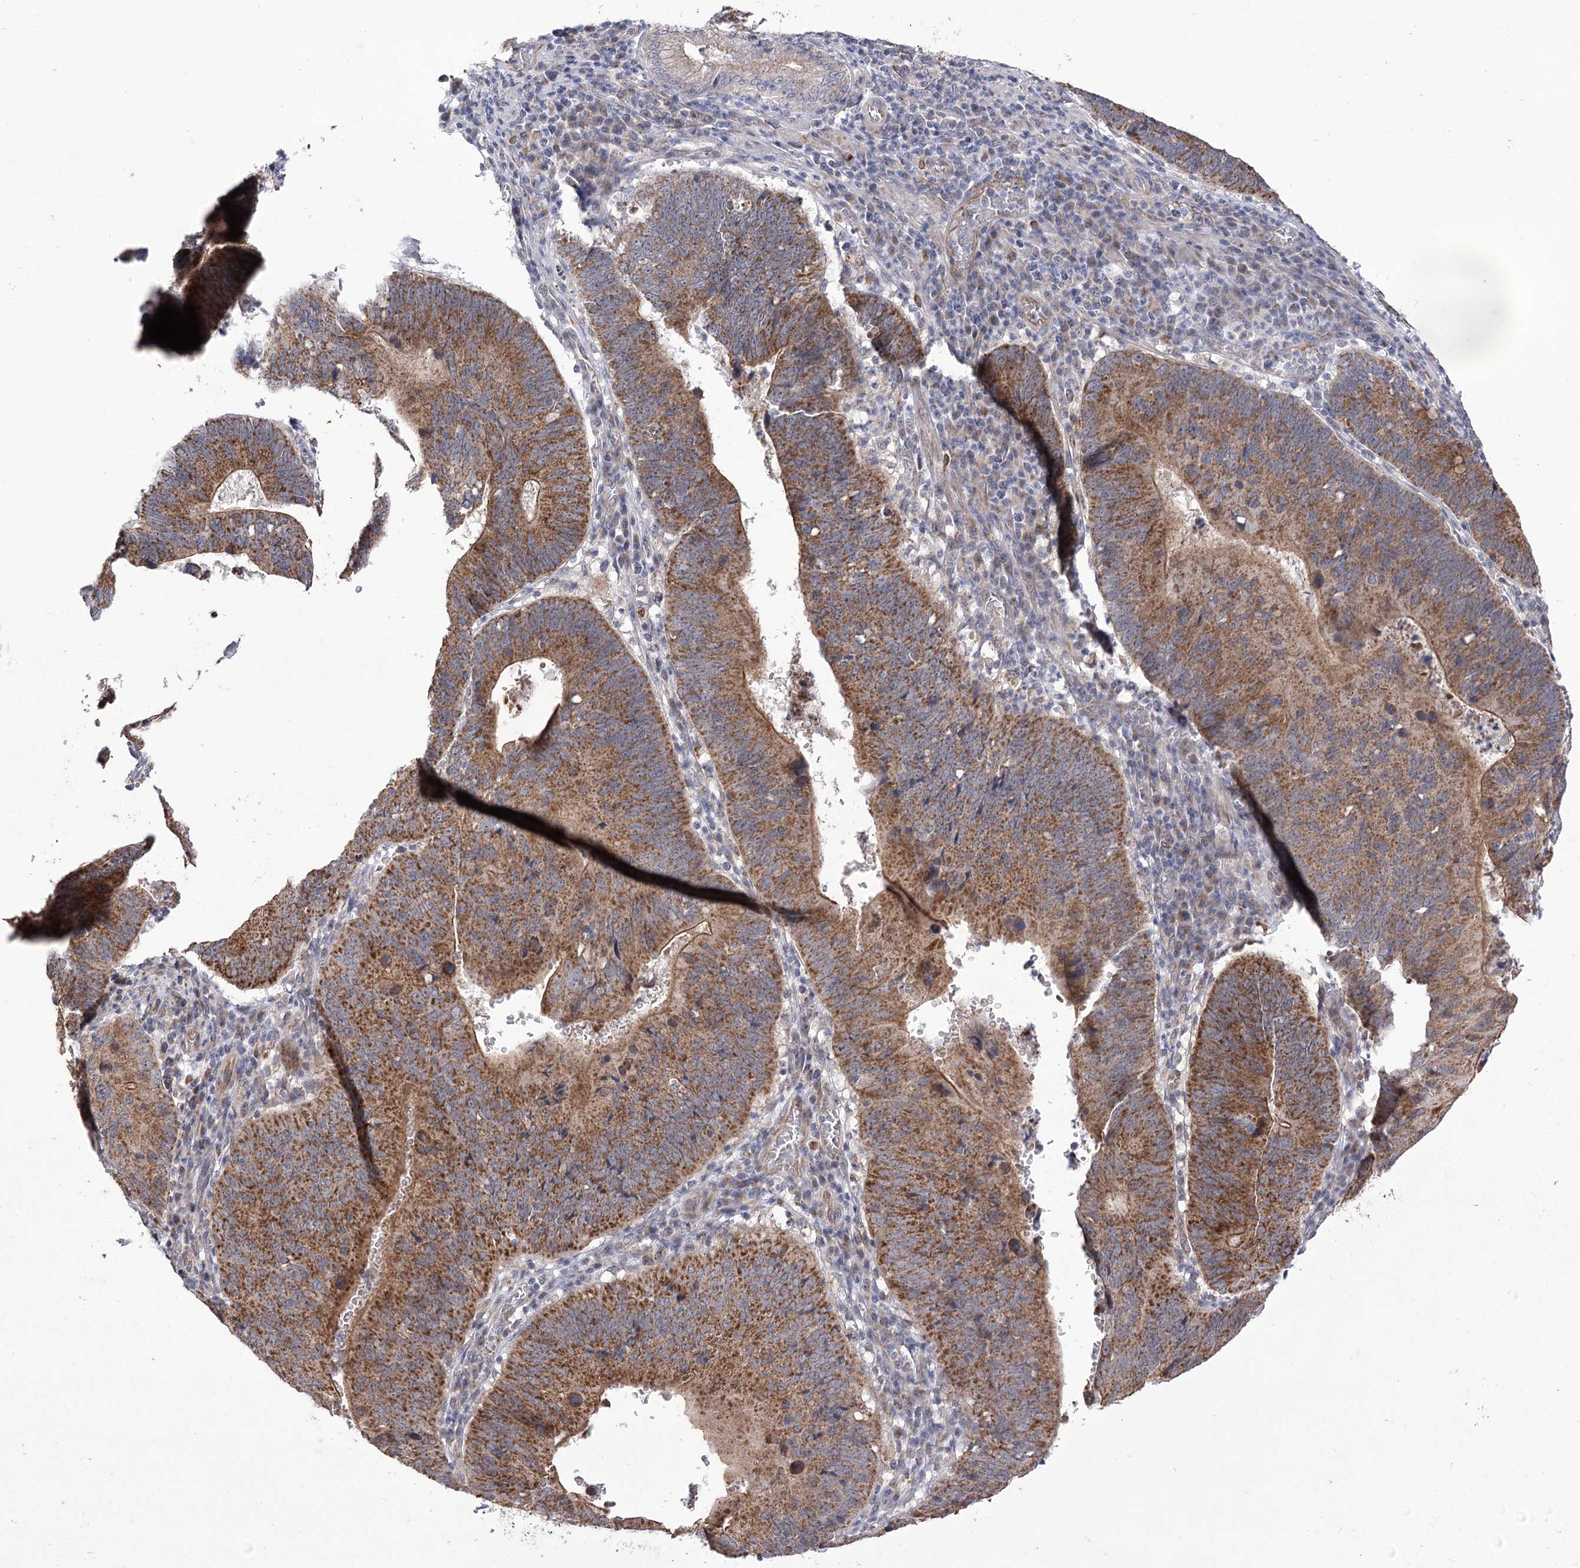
{"staining": {"intensity": "strong", "quantity": "25%-75%", "location": "cytoplasmic/membranous"}, "tissue": "stomach cancer", "cell_type": "Tumor cells", "image_type": "cancer", "snomed": [{"axis": "morphology", "description": "Adenocarcinoma, NOS"}, {"axis": "topography", "description": "Stomach"}], "caption": "Human adenocarcinoma (stomach) stained with a brown dye shows strong cytoplasmic/membranous positive positivity in about 25%-75% of tumor cells.", "gene": "ECHDC3", "patient": {"sex": "male", "age": 59}}